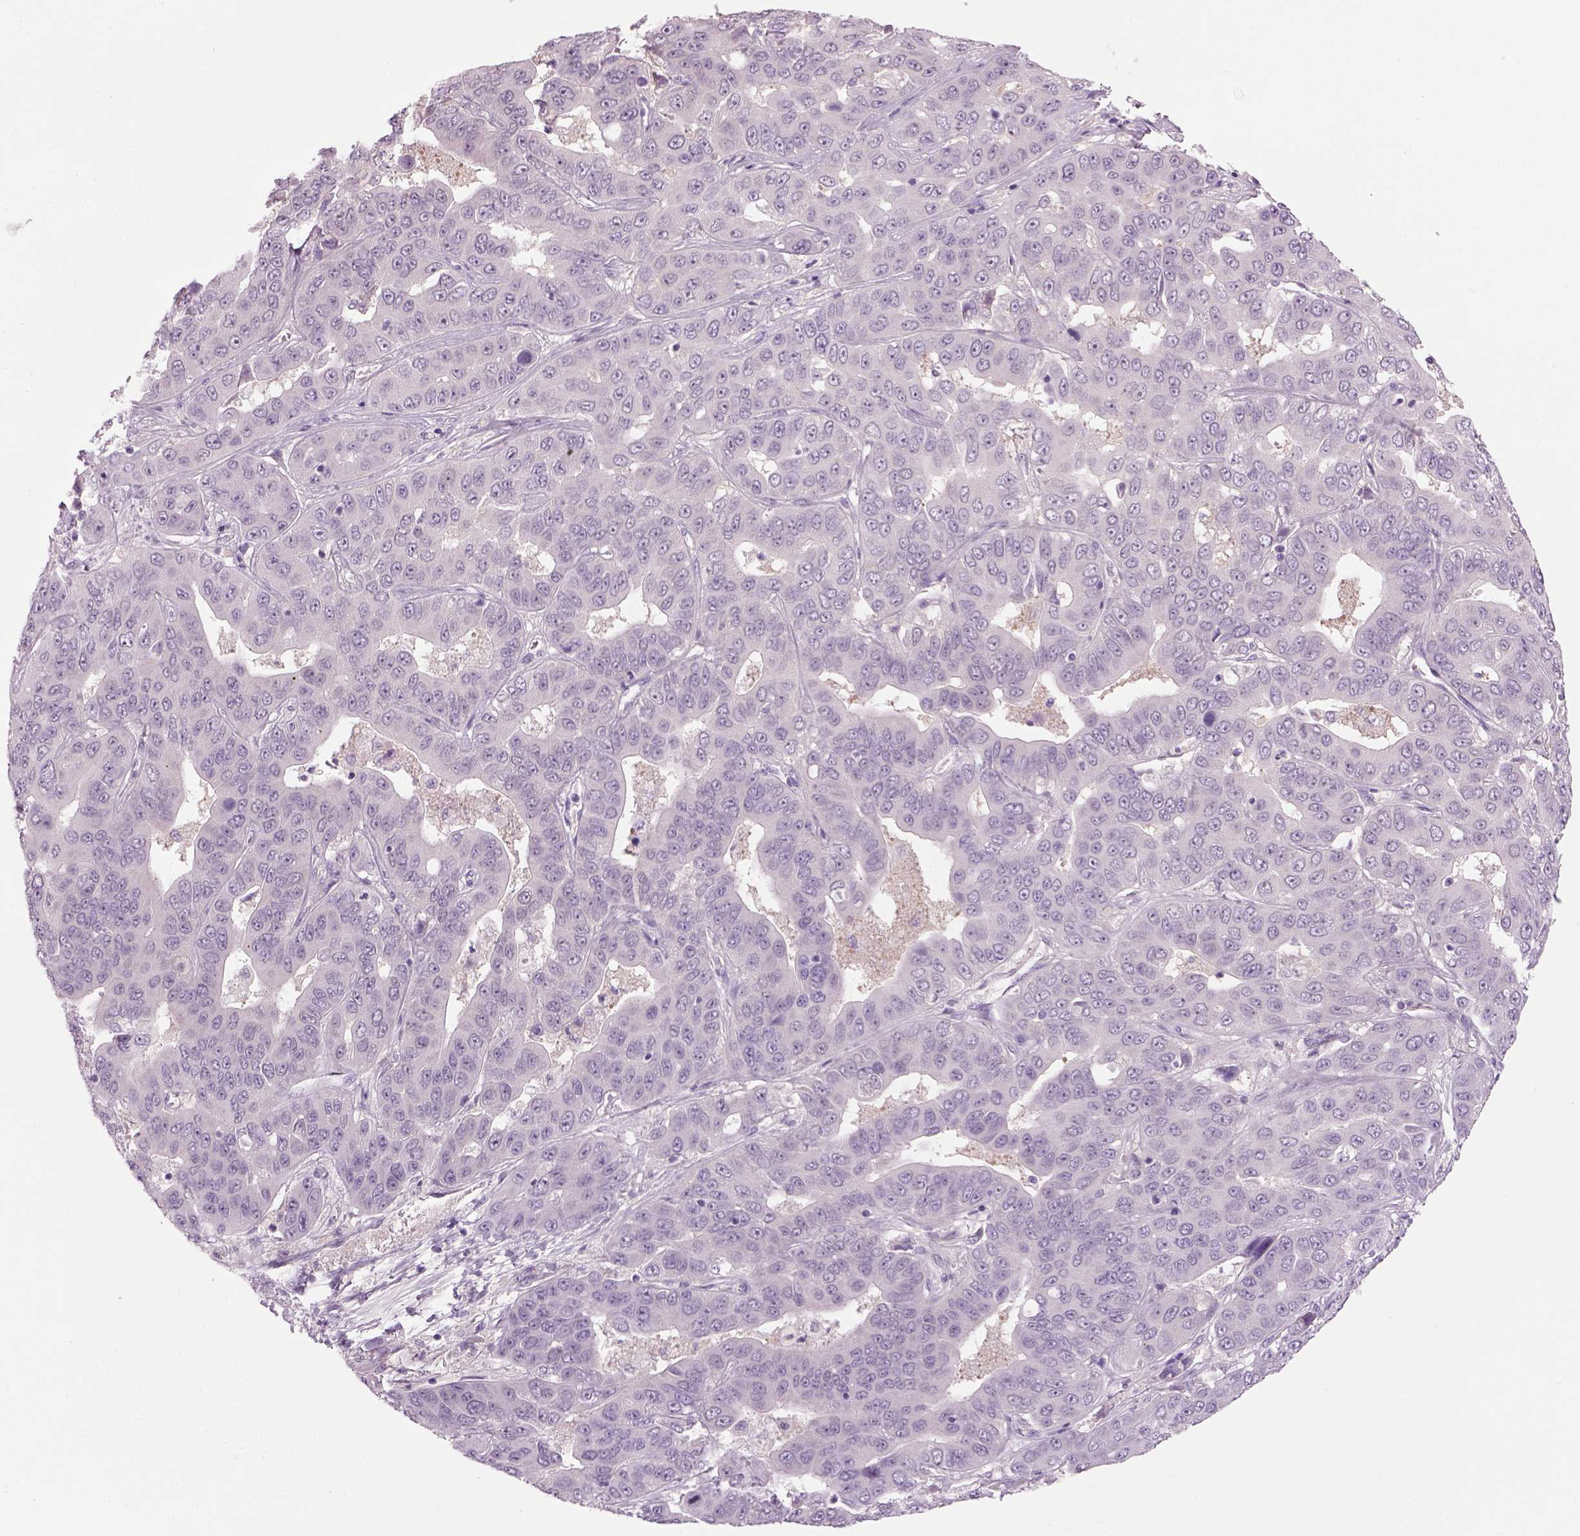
{"staining": {"intensity": "negative", "quantity": "none", "location": "none"}, "tissue": "liver cancer", "cell_type": "Tumor cells", "image_type": "cancer", "snomed": [{"axis": "morphology", "description": "Cholangiocarcinoma"}, {"axis": "topography", "description": "Liver"}], "caption": "An image of human liver cancer (cholangiocarcinoma) is negative for staining in tumor cells.", "gene": "MDH1B", "patient": {"sex": "female", "age": 52}}